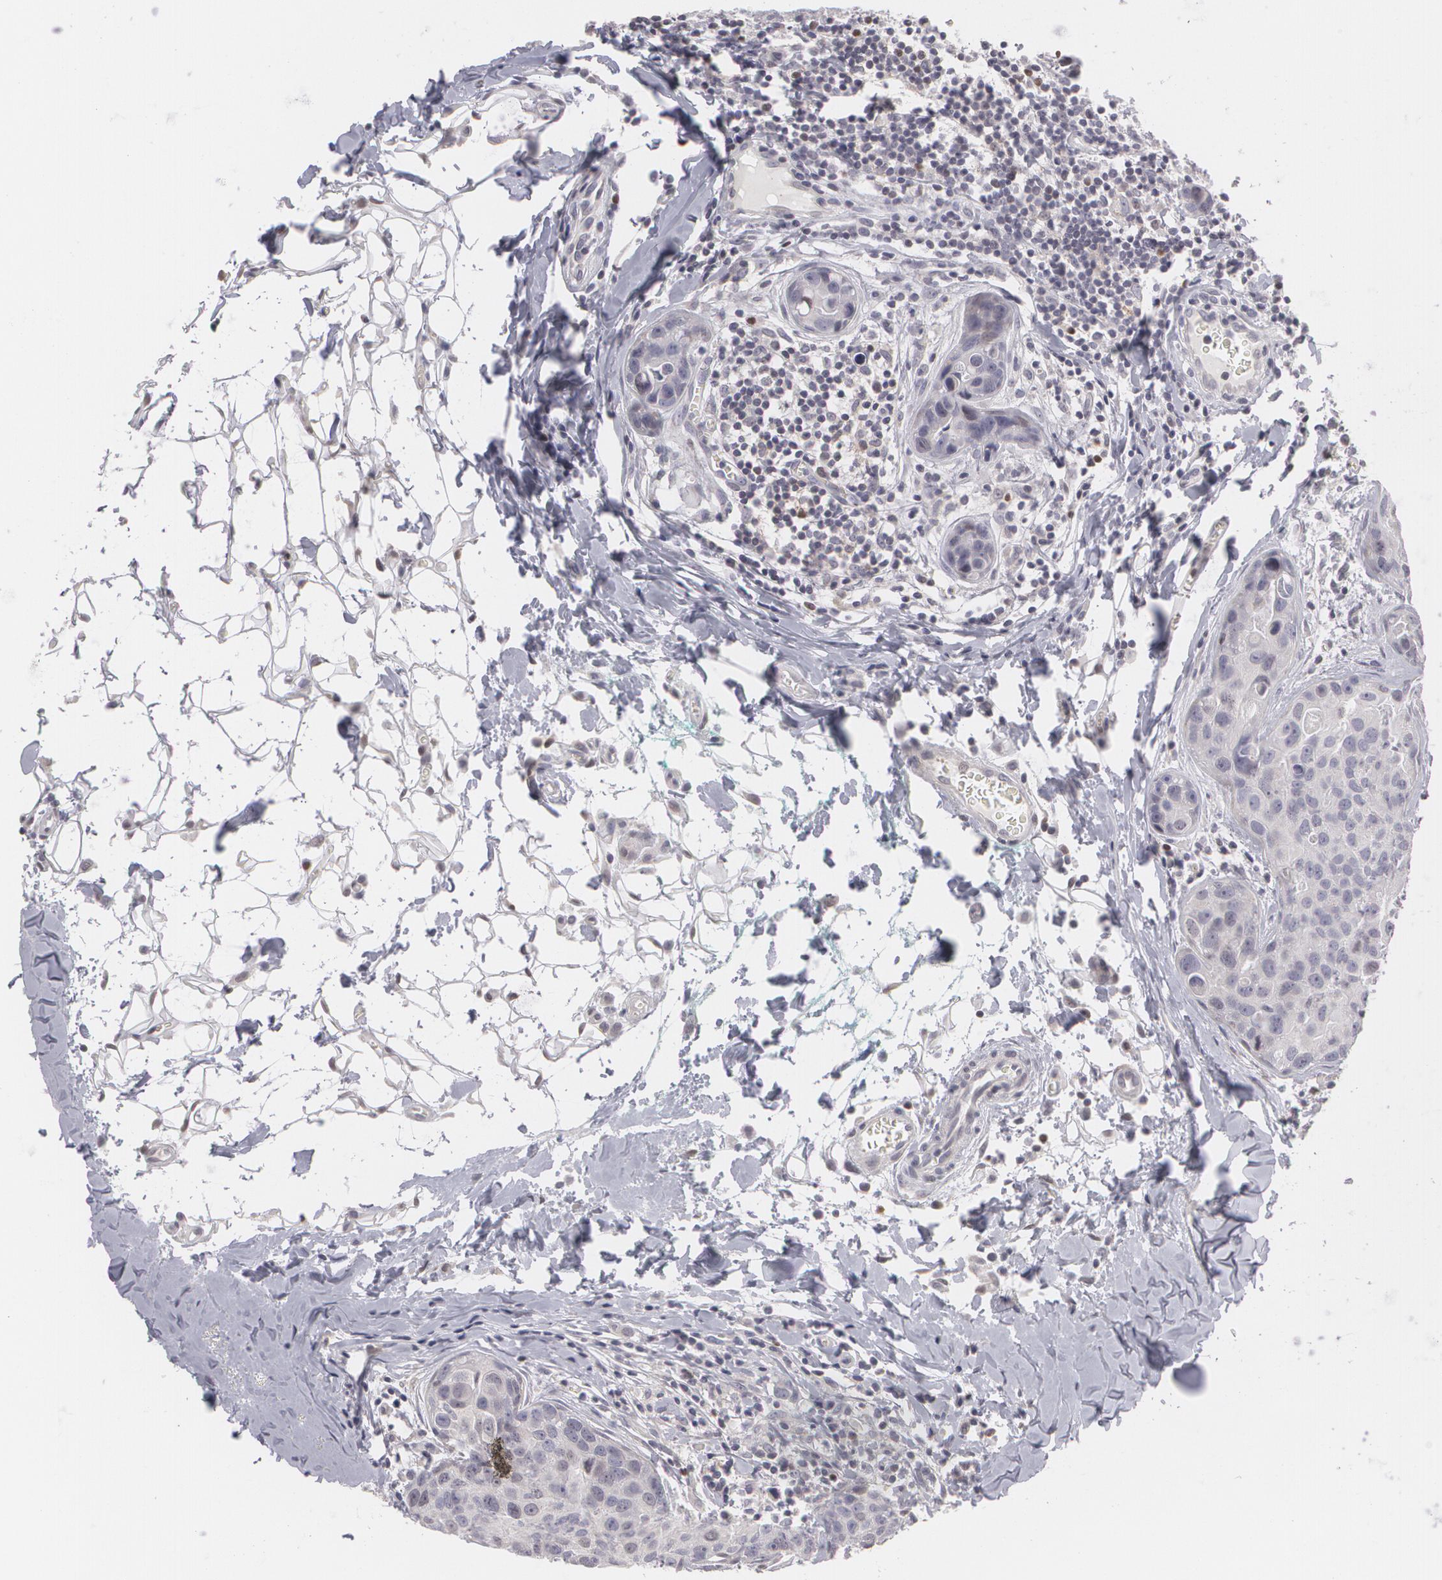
{"staining": {"intensity": "negative", "quantity": "none", "location": "none"}, "tissue": "breast cancer", "cell_type": "Tumor cells", "image_type": "cancer", "snomed": [{"axis": "morphology", "description": "Duct carcinoma"}, {"axis": "topography", "description": "Breast"}], "caption": "Intraductal carcinoma (breast) was stained to show a protein in brown. There is no significant staining in tumor cells. (Brightfield microscopy of DAB immunohistochemistry at high magnification).", "gene": "ZBTB16", "patient": {"sex": "female", "age": 24}}